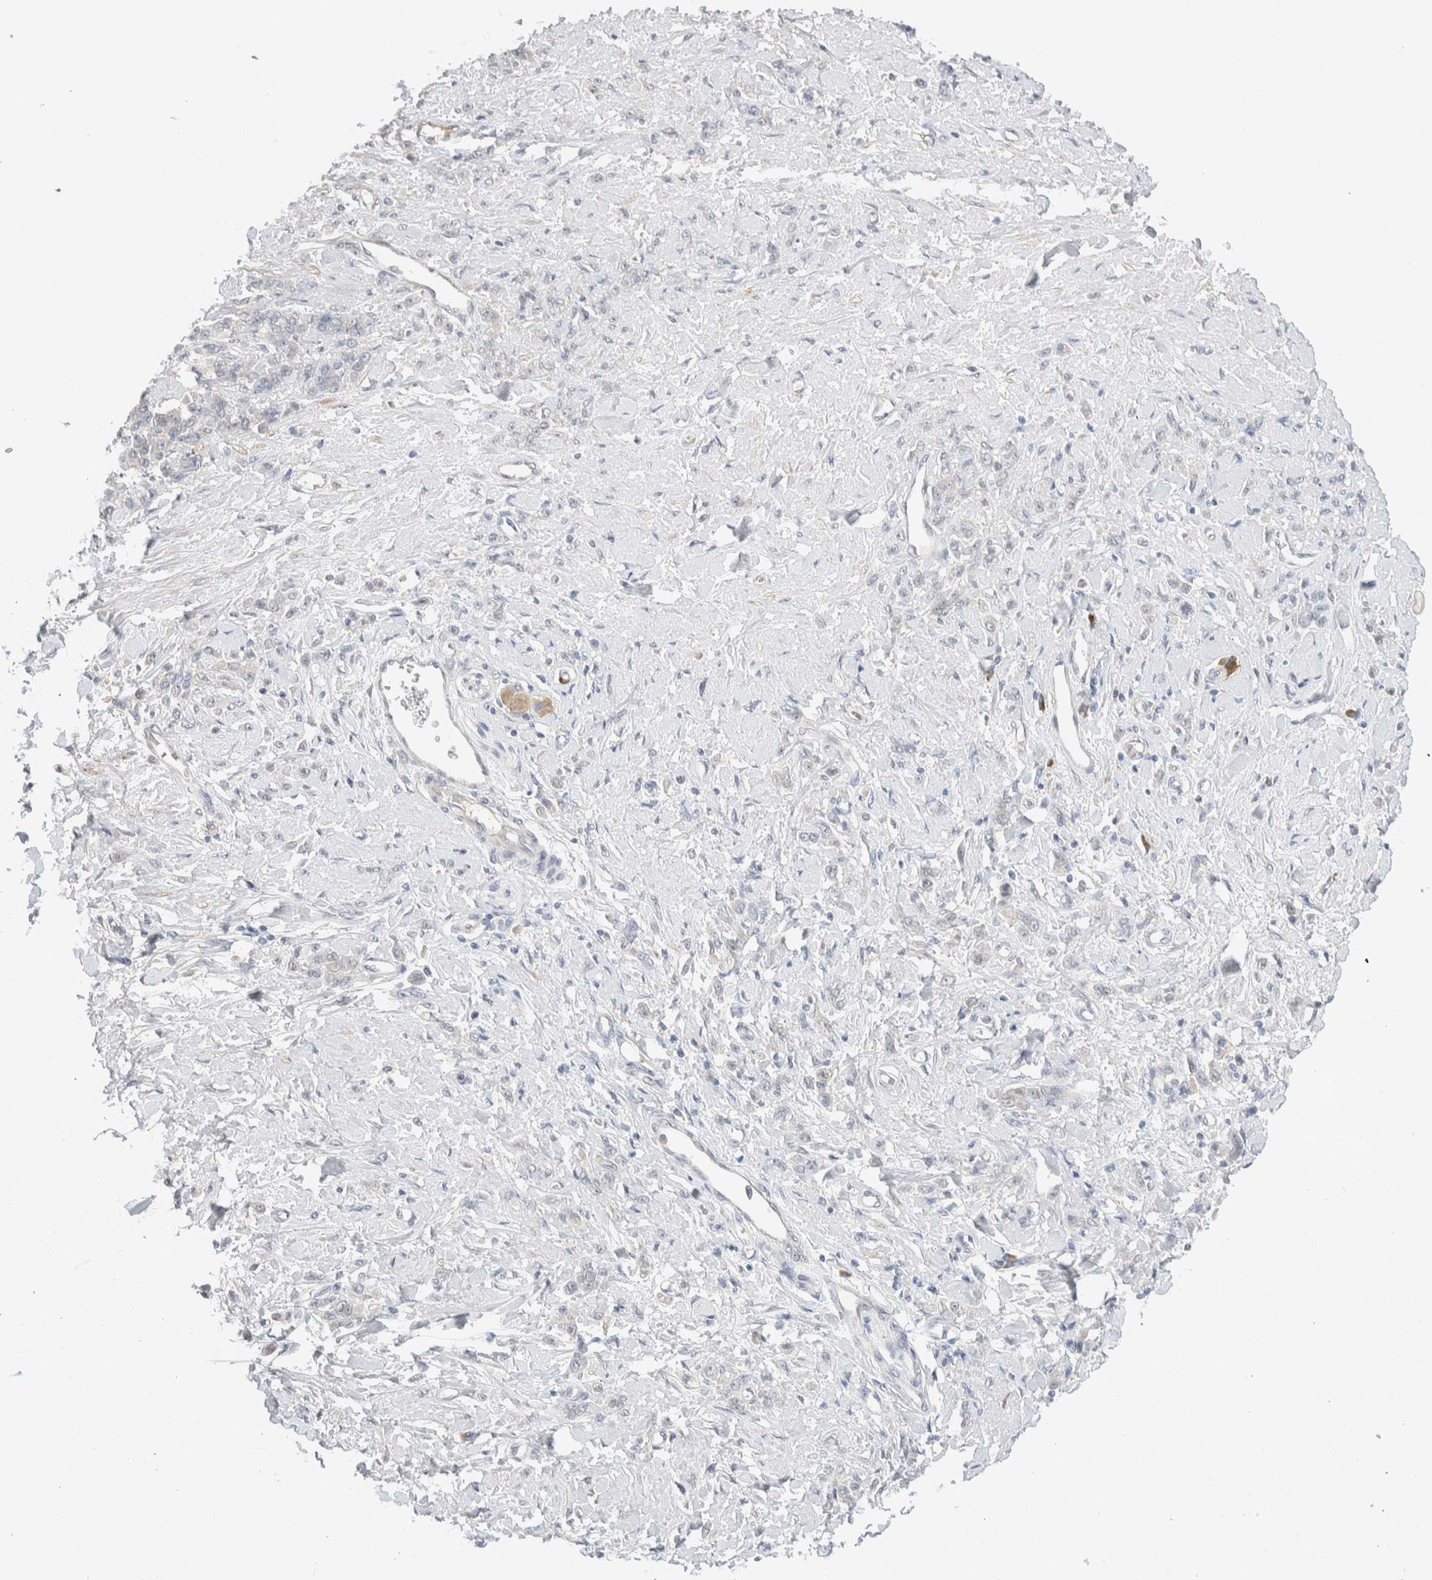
{"staining": {"intensity": "negative", "quantity": "none", "location": "none"}, "tissue": "stomach cancer", "cell_type": "Tumor cells", "image_type": "cancer", "snomed": [{"axis": "morphology", "description": "Normal tissue, NOS"}, {"axis": "morphology", "description": "Adenocarcinoma, NOS"}, {"axis": "topography", "description": "Stomach"}], "caption": "Tumor cells are negative for protein expression in human adenocarcinoma (stomach).", "gene": "RUSF1", "patient": {"sex": "male", "age": 82}}